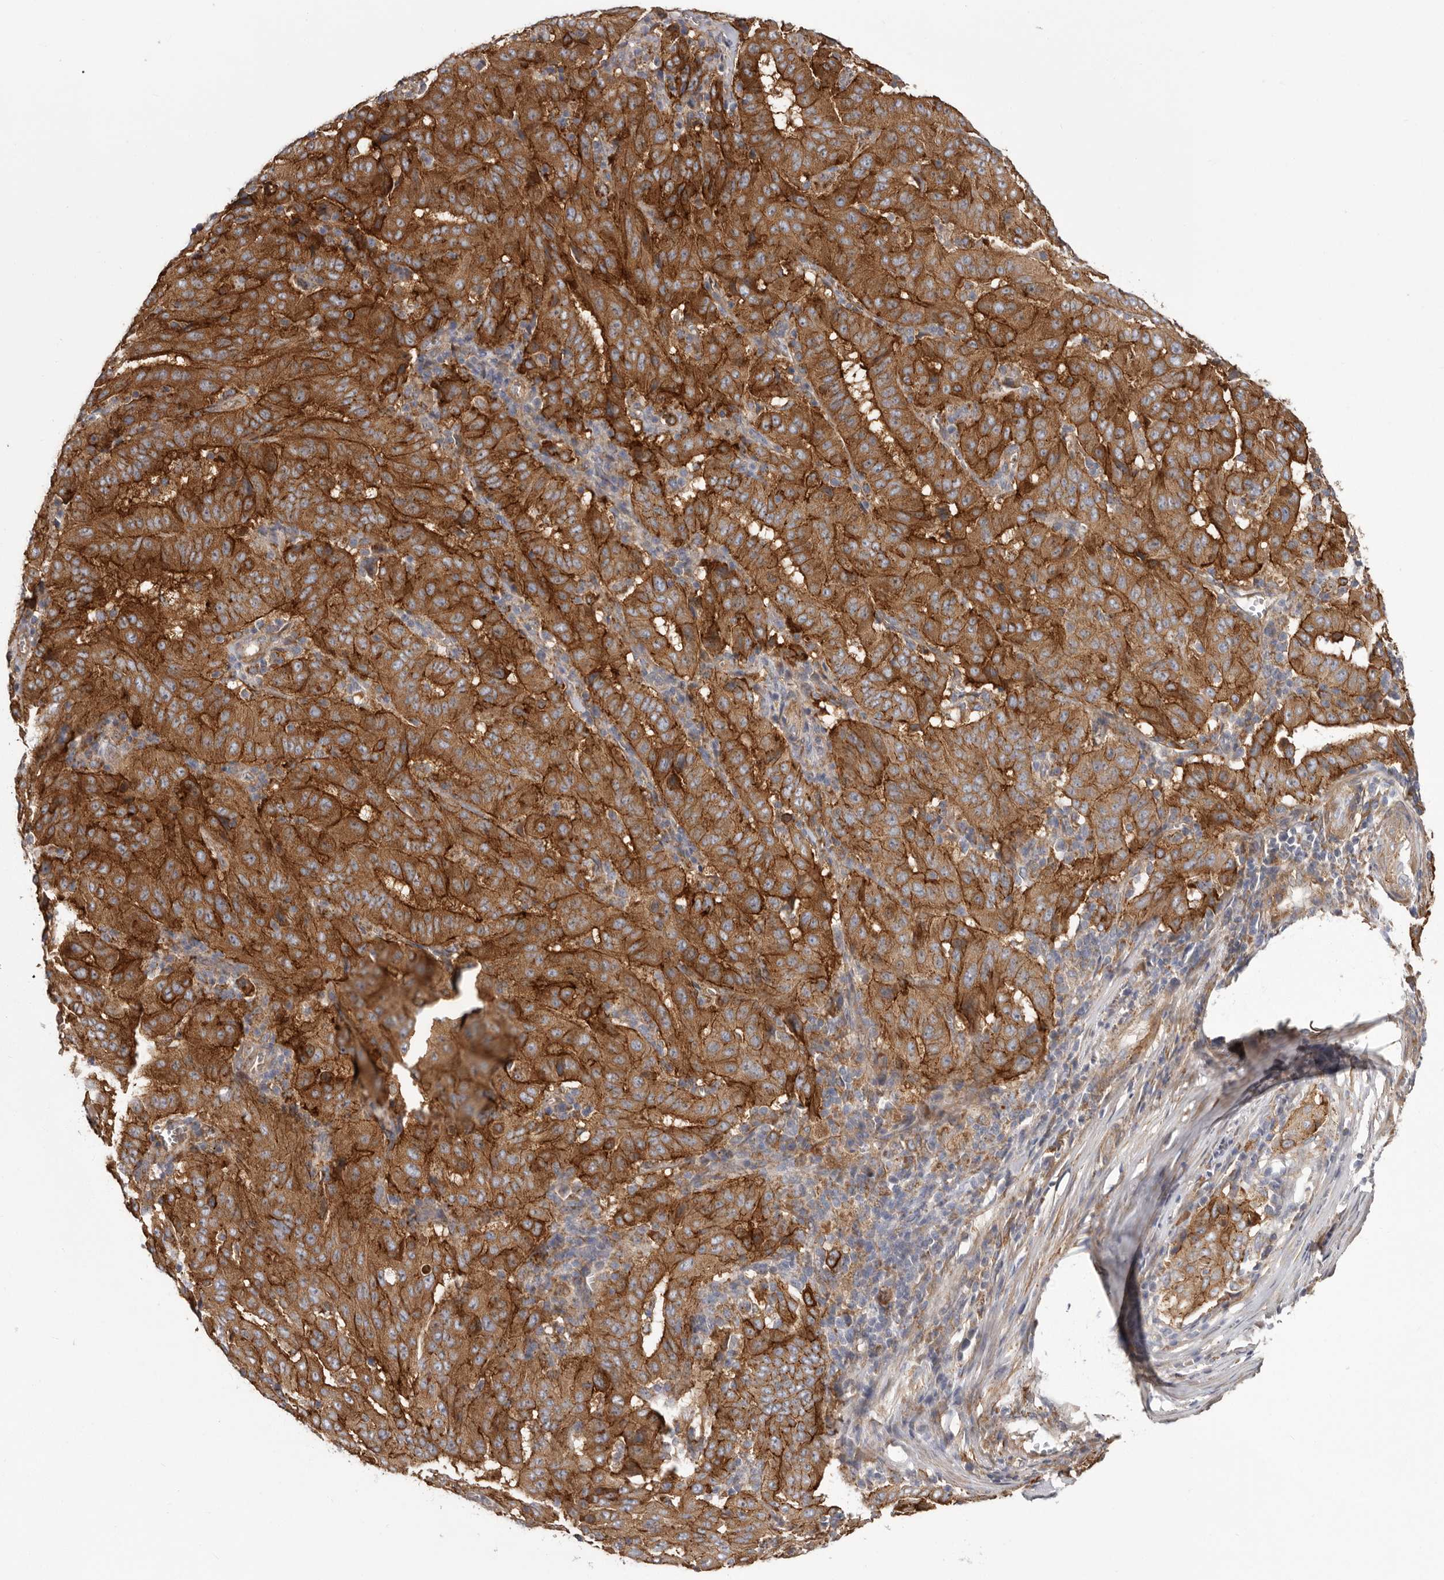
{"staining": {"intensity": "strong", "quantity": ">75%", "location": "cytoplasmic/membranous"}, "tissue": "pancreatic cancer", "cell_type": "Tumor cells", "image_type": "cancer", "snomed": [{"axis": "morphology", "description": "Adenocarcinoma, NOS"}, {"axis": "topography", "description": "Pancreas"}], "caption": "Immunohistochemistry of pancreatic adenocarcinoma shows high levels of strong cytoplasmic/membranous positivity in approximately >75% of tumor cells. The staining was performed using DAB to visualize the protein expression in brown, while the nuclei were stained in blue with hematoxylin (Magnification: 20x).", "gene": "ENAH", "patient": {"sex": "male", "age": 63}}